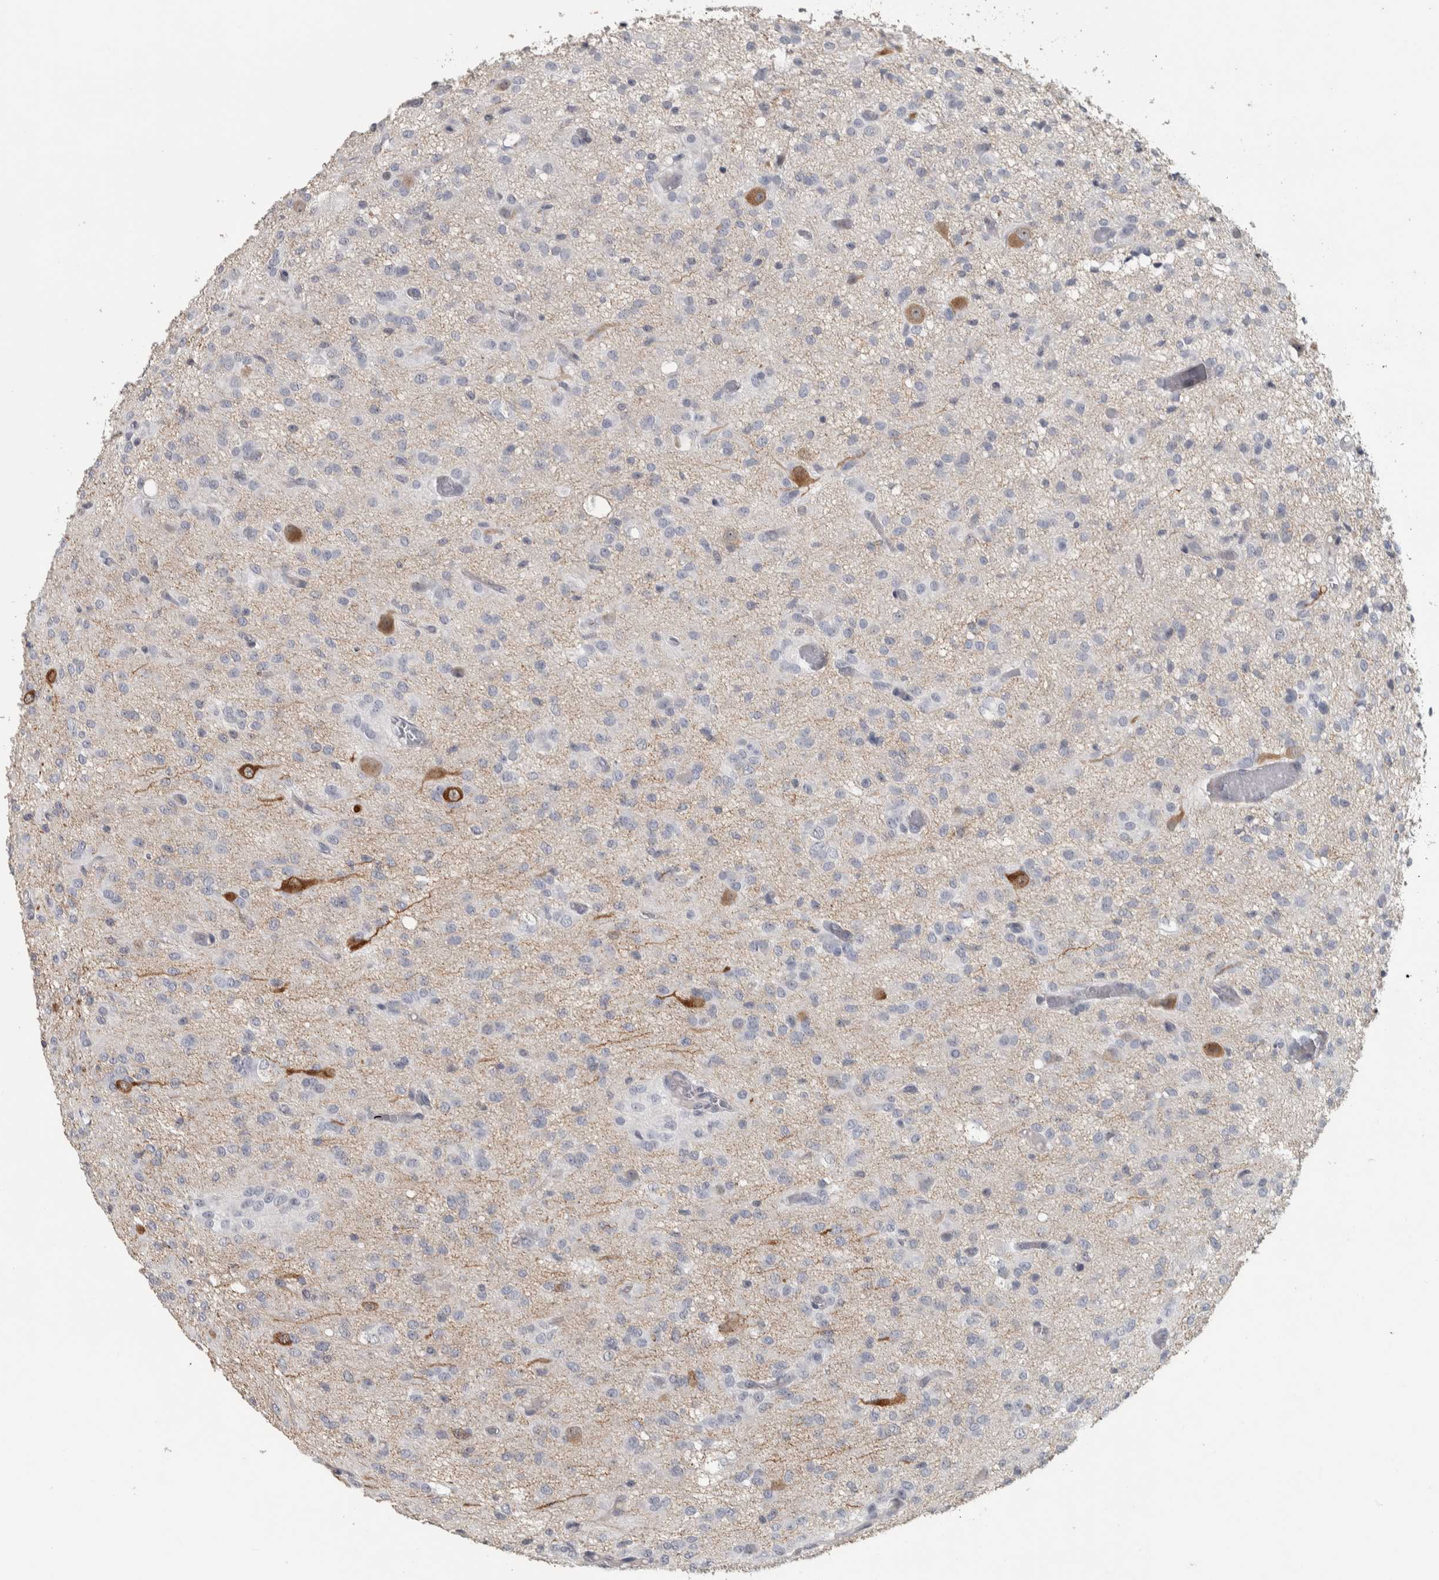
{"staining": {"intensity": "negative", "quantity": "none", "location": "none"}, "tissue": "glioma", "cell_type": "Tumor cells", "image_type": "cancer", "snomed": [{"axis": "morphology", "description": "Glioma, malignant, High grade"}, {"axis": "topography", "description": "Brain"}], "caption": "The micrograph exhibits no staining of tumor cells in malignant glioma (high-grade).", "gene": "DCAF10", "patient": {"sex": "female", "age": 59}}